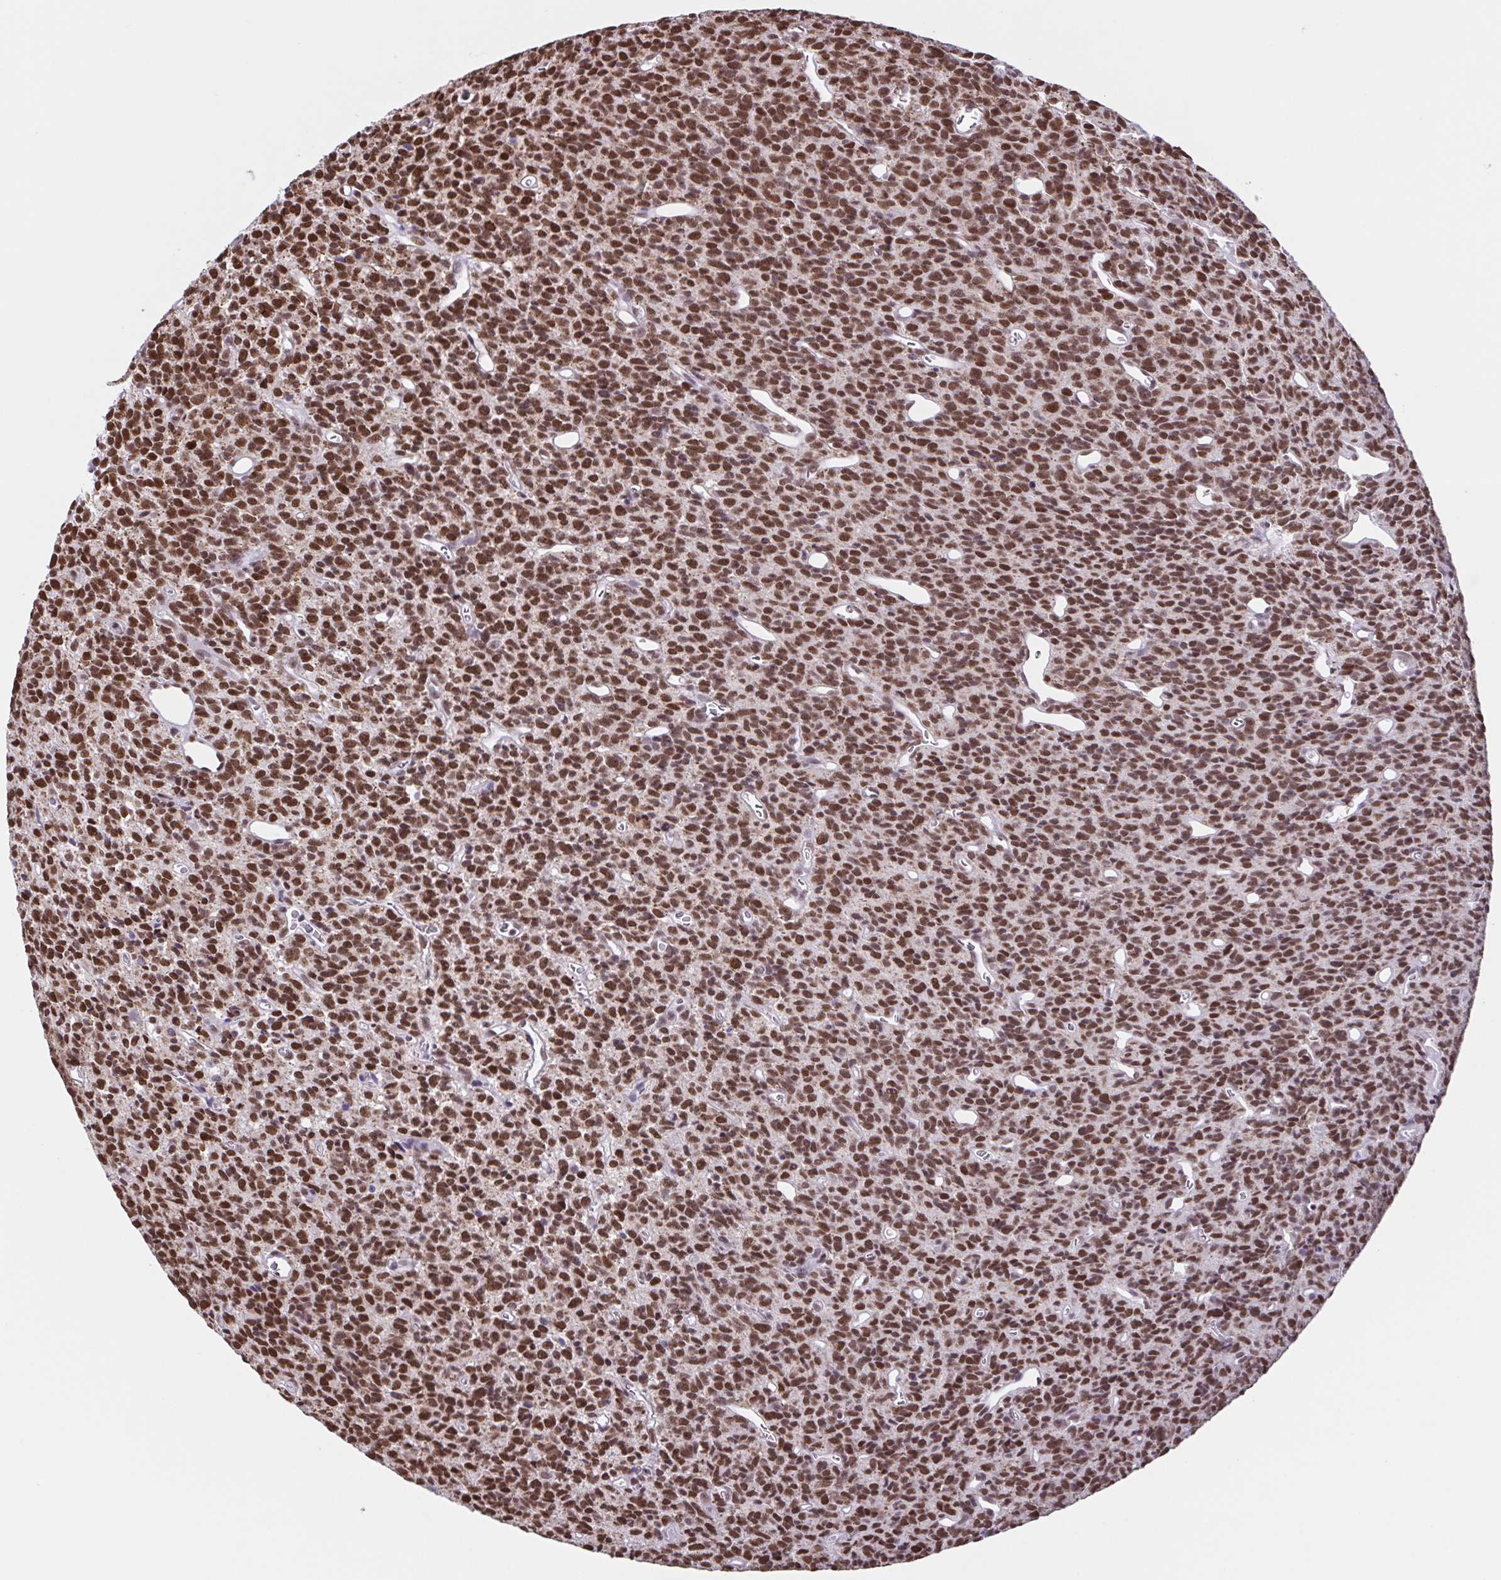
{"staining": {"intensity": "strong", "quantity": ">75%", "location": "nuclear"}, "tissue": "glioma", "cell_type": "Tumor cells", "image_type": "cancer", "snomed": [{"axis": "morphology", "description": "Glioma, malignant, High grade"}, {"axis": "topography", "description": "Brain"}], "caption": "Malignant glioma (high-grade) stained with a brown dye exhibits strong nuclear positive staining in approximately >75% of tumor cells.", "gene": "TIMM21", "patient": {"sex": "male", "age": 76}}